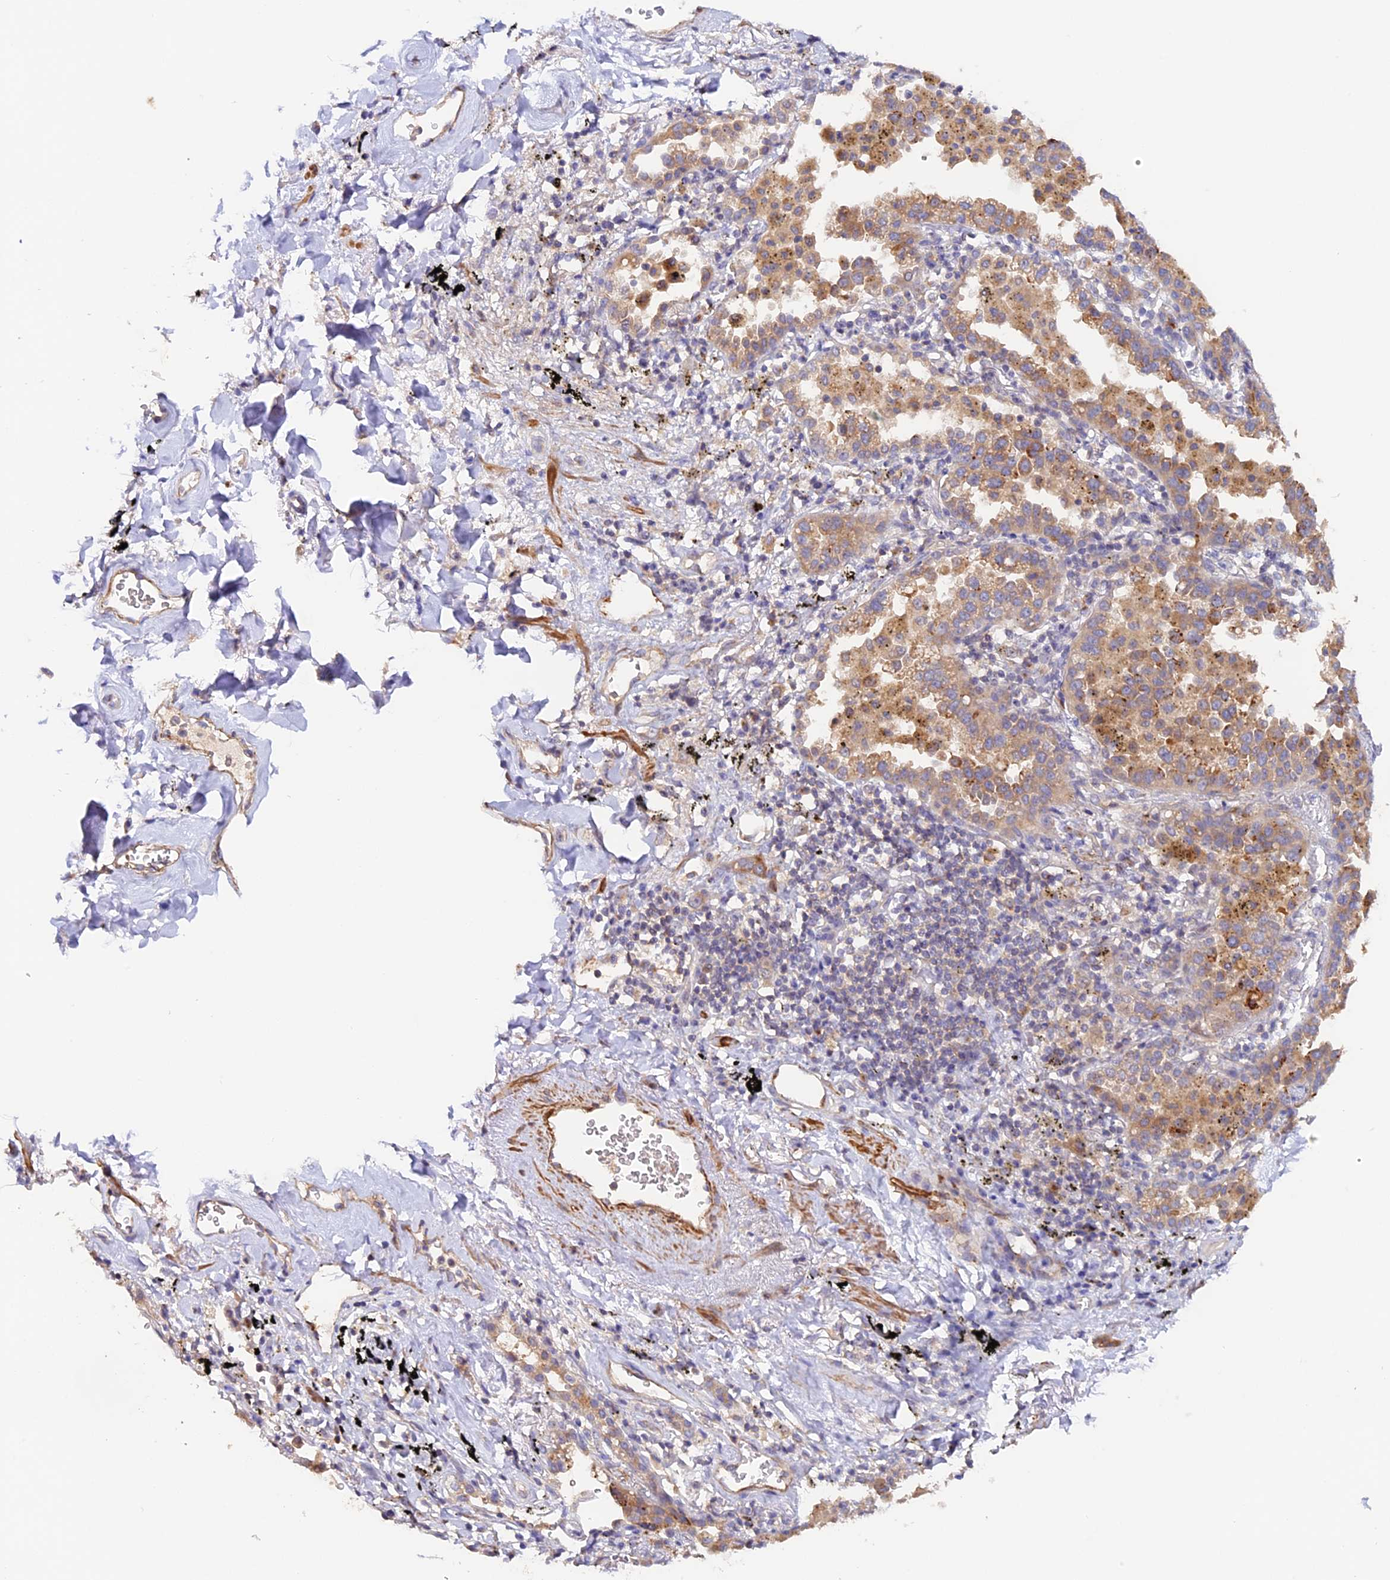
{"staining": {"intensity": "moderate", "quantity": ">75%", "location": "cytoplasmic/membranous"}, "tissue": "lung cancer", "cell_type": "Tumor cells", "image_type": "cancer", "snomed": [{"axis": "morphology", "description": "Normal tissue, NOS"}, {"axis": "morphology", "description": "Adenocarcinoma, NOS"}, {"axis": "topography", "description": "Lung"}], "caption": "IHC micrograph of neoplastic tissue: lung cancer (adenocarcinoma) stained using immunohistochemistry (IHC) reveals medium levels of moderate protein expression localized specifically in the cytoplasmic/membranous of tumor cells, appearing as a cytoplasmic/membranous brown color.", "gene": "TANGO6", "patient": {"sex": "male", "age": 59}}